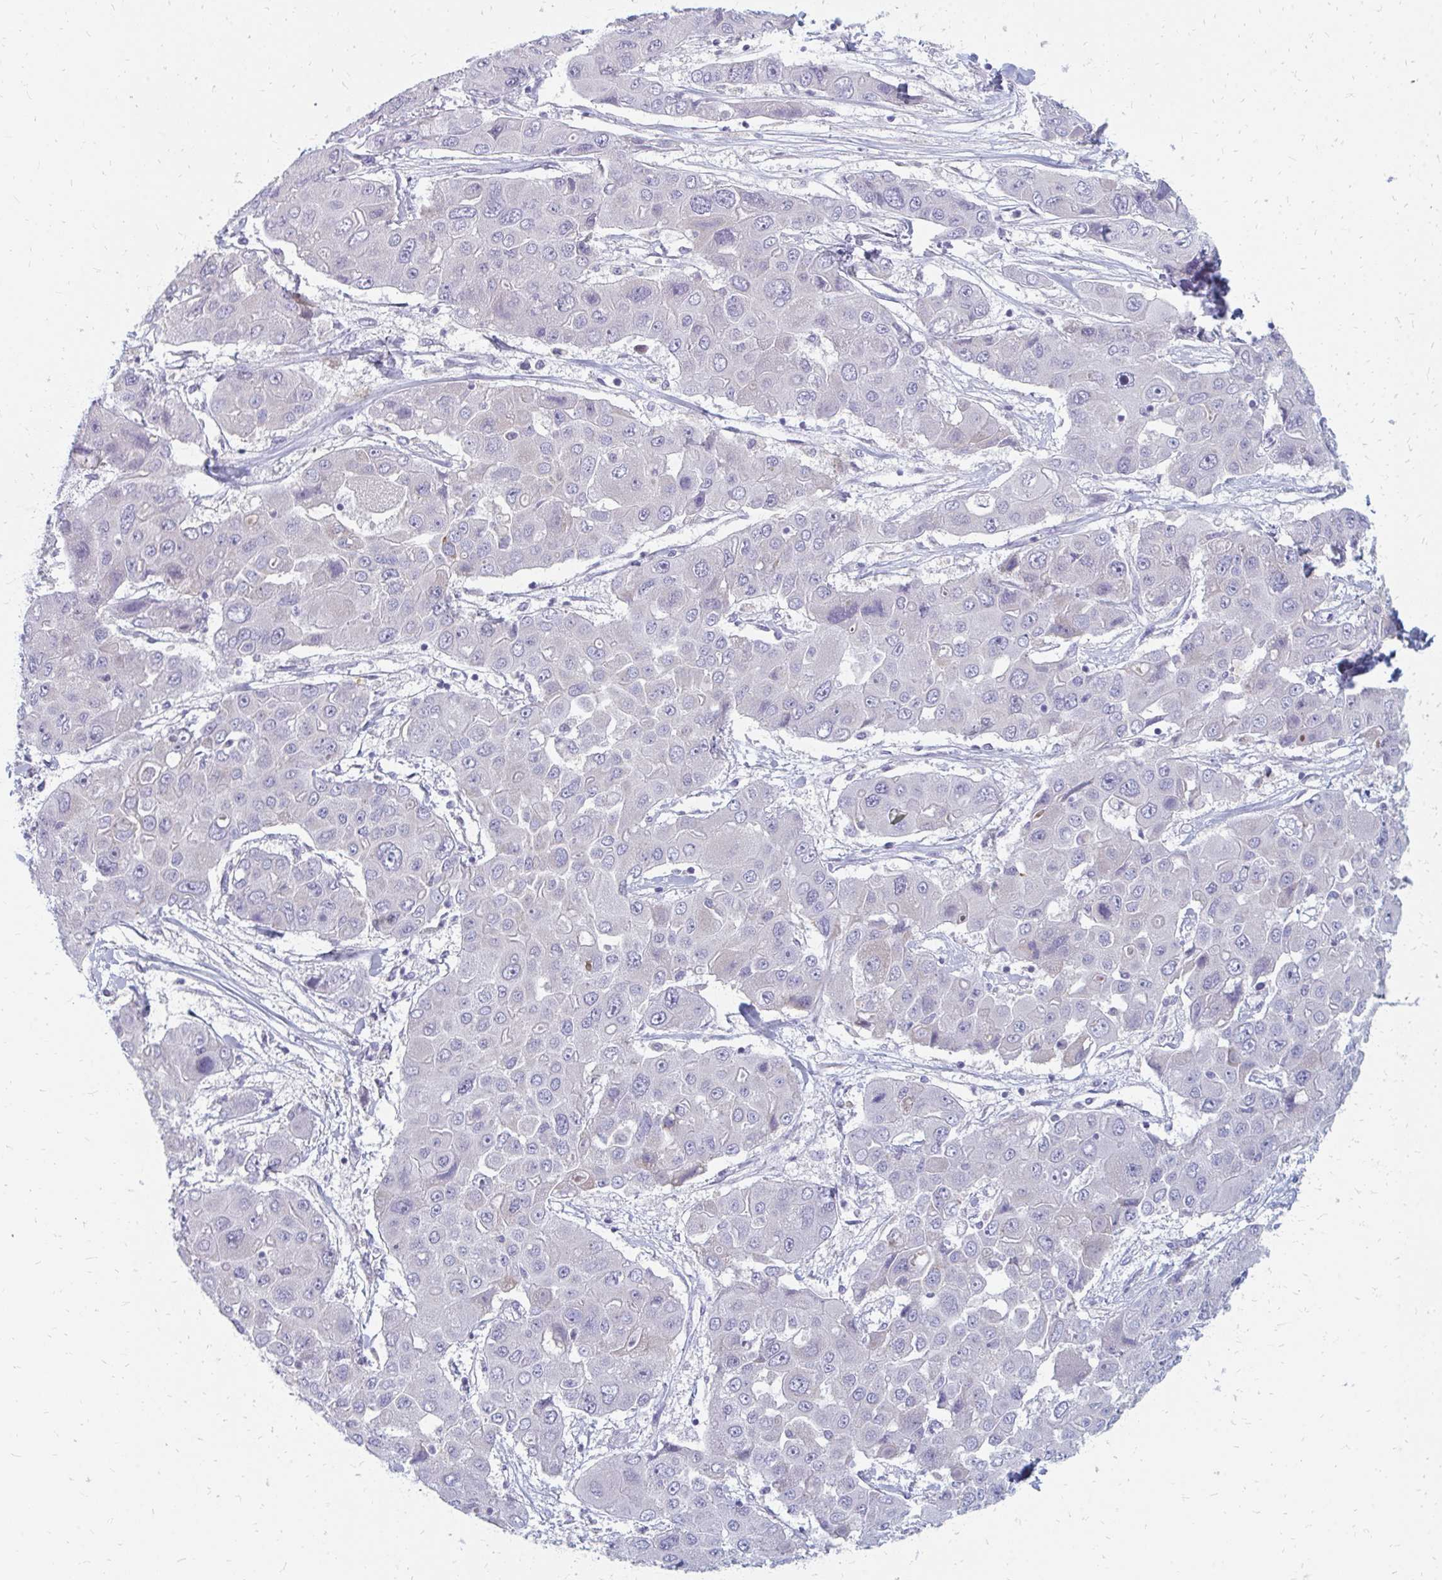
{"staining": {"intensity": "negative", "quantity": "none", "location": "none"}, "tissue": "liver cancer", "cell_type": "Tumor cells", "image_type": "cancer", "snomed": [{"axis": "morphology", "description": "Cholangiocarcinoma"}, {"axis": "topography", "description": "Liver"}], "caption": "Image shows no significant protein positivity in tumor cells of liver cancer (cholangiocarcinoma). The staining was performed using DAB (3,3'-diaminobenzidine) to visualize the protein expression in brown, while the nuclei were stained in blue with hematoxylin (Magnification: 20x).", "gene": "OR10V1", "patient": {"sex": "male", "age": 67}}